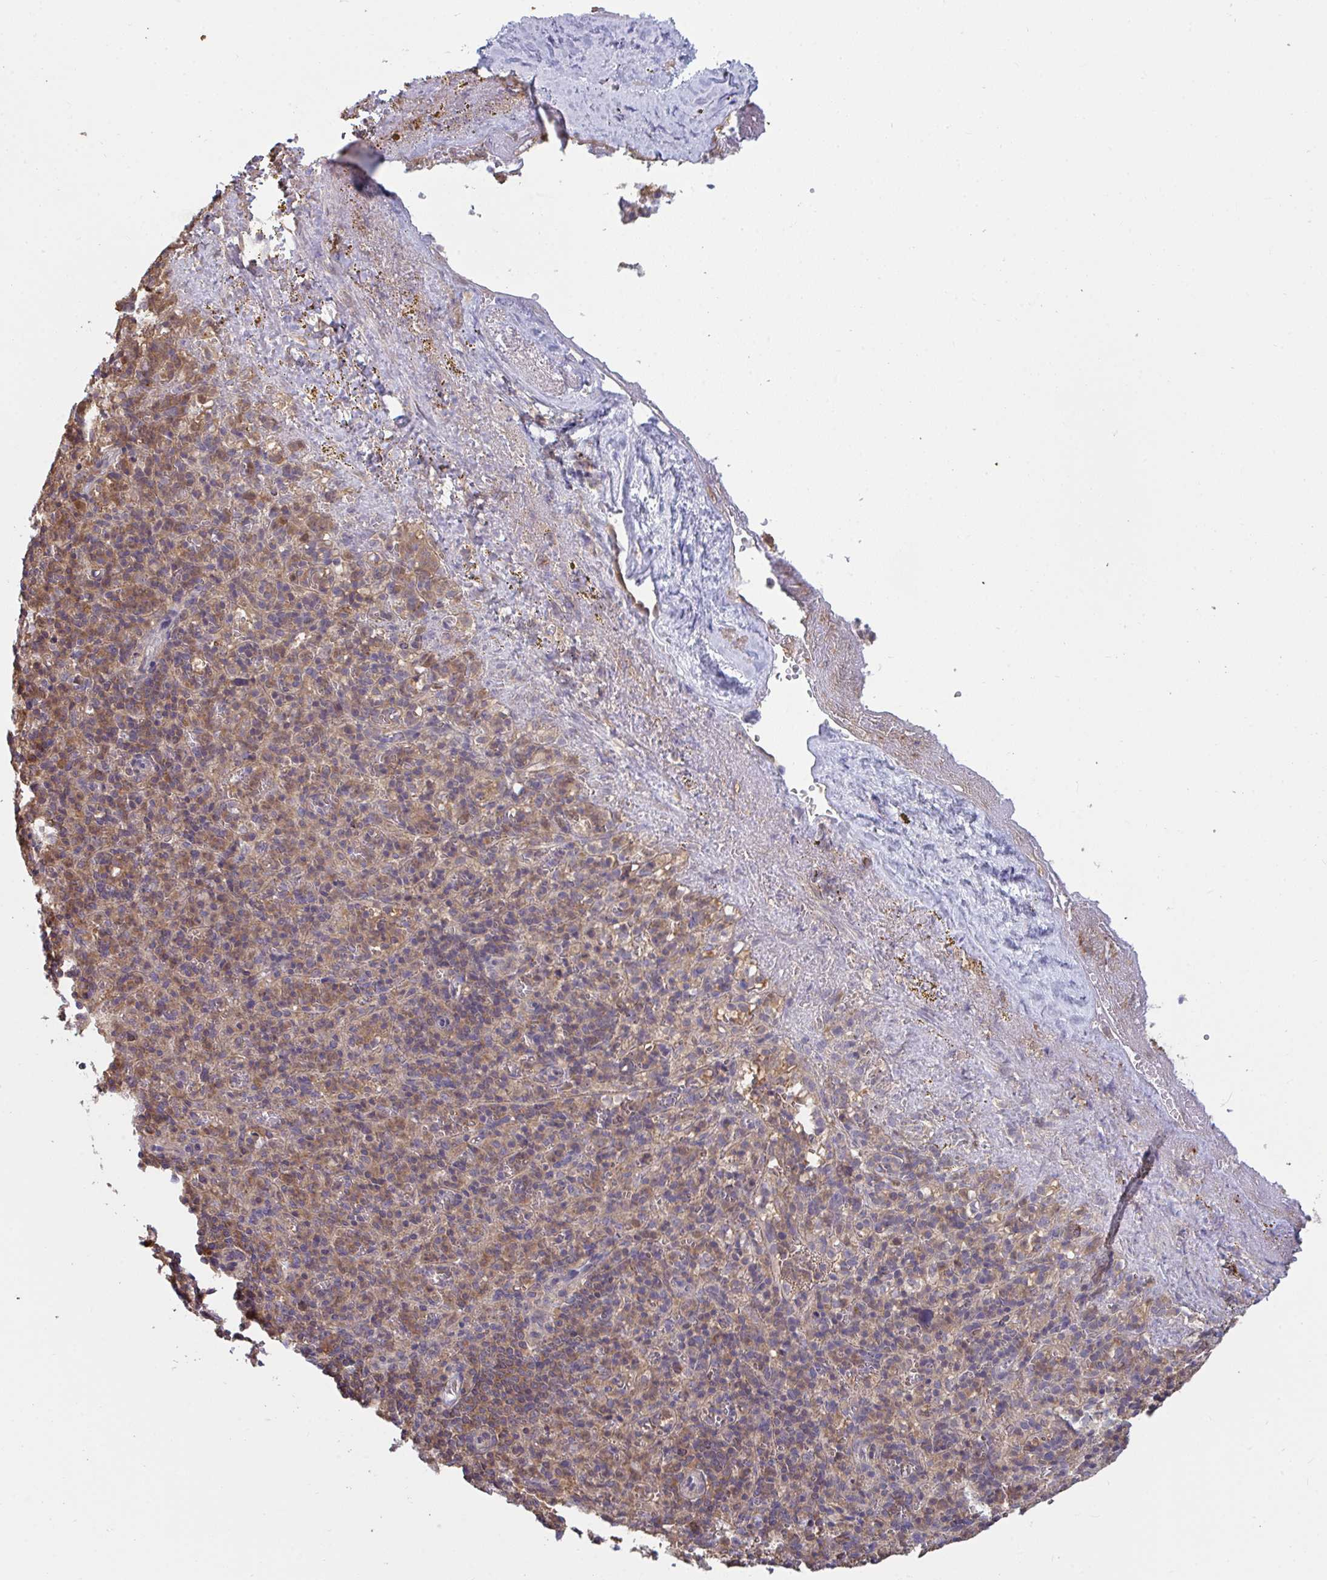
{"staining": {"intensity": "moderate", "quantity": "25%-75%", "location": "cytoplasmic/membranous"}, "tissue": "spleen", "cell_type": "Cells in red pulp", "image_type": "normal", "snomed": [{"axis": "morphology", "description": "Normal tissue, NOS"}, {"axis": "topography", "description": "Spleen"}], "caption": "High-magnification brightfield microscopy of normal spleen stained with DAB (brown) and counterstained with hematoxylin (blue). cells in red pulp exhibit moderate cytoplasmic/membranous staining is identified in approximately25%-75% of cells.", "gene": "TTC9C", "patient": {"sex": "female", "age": 74}}